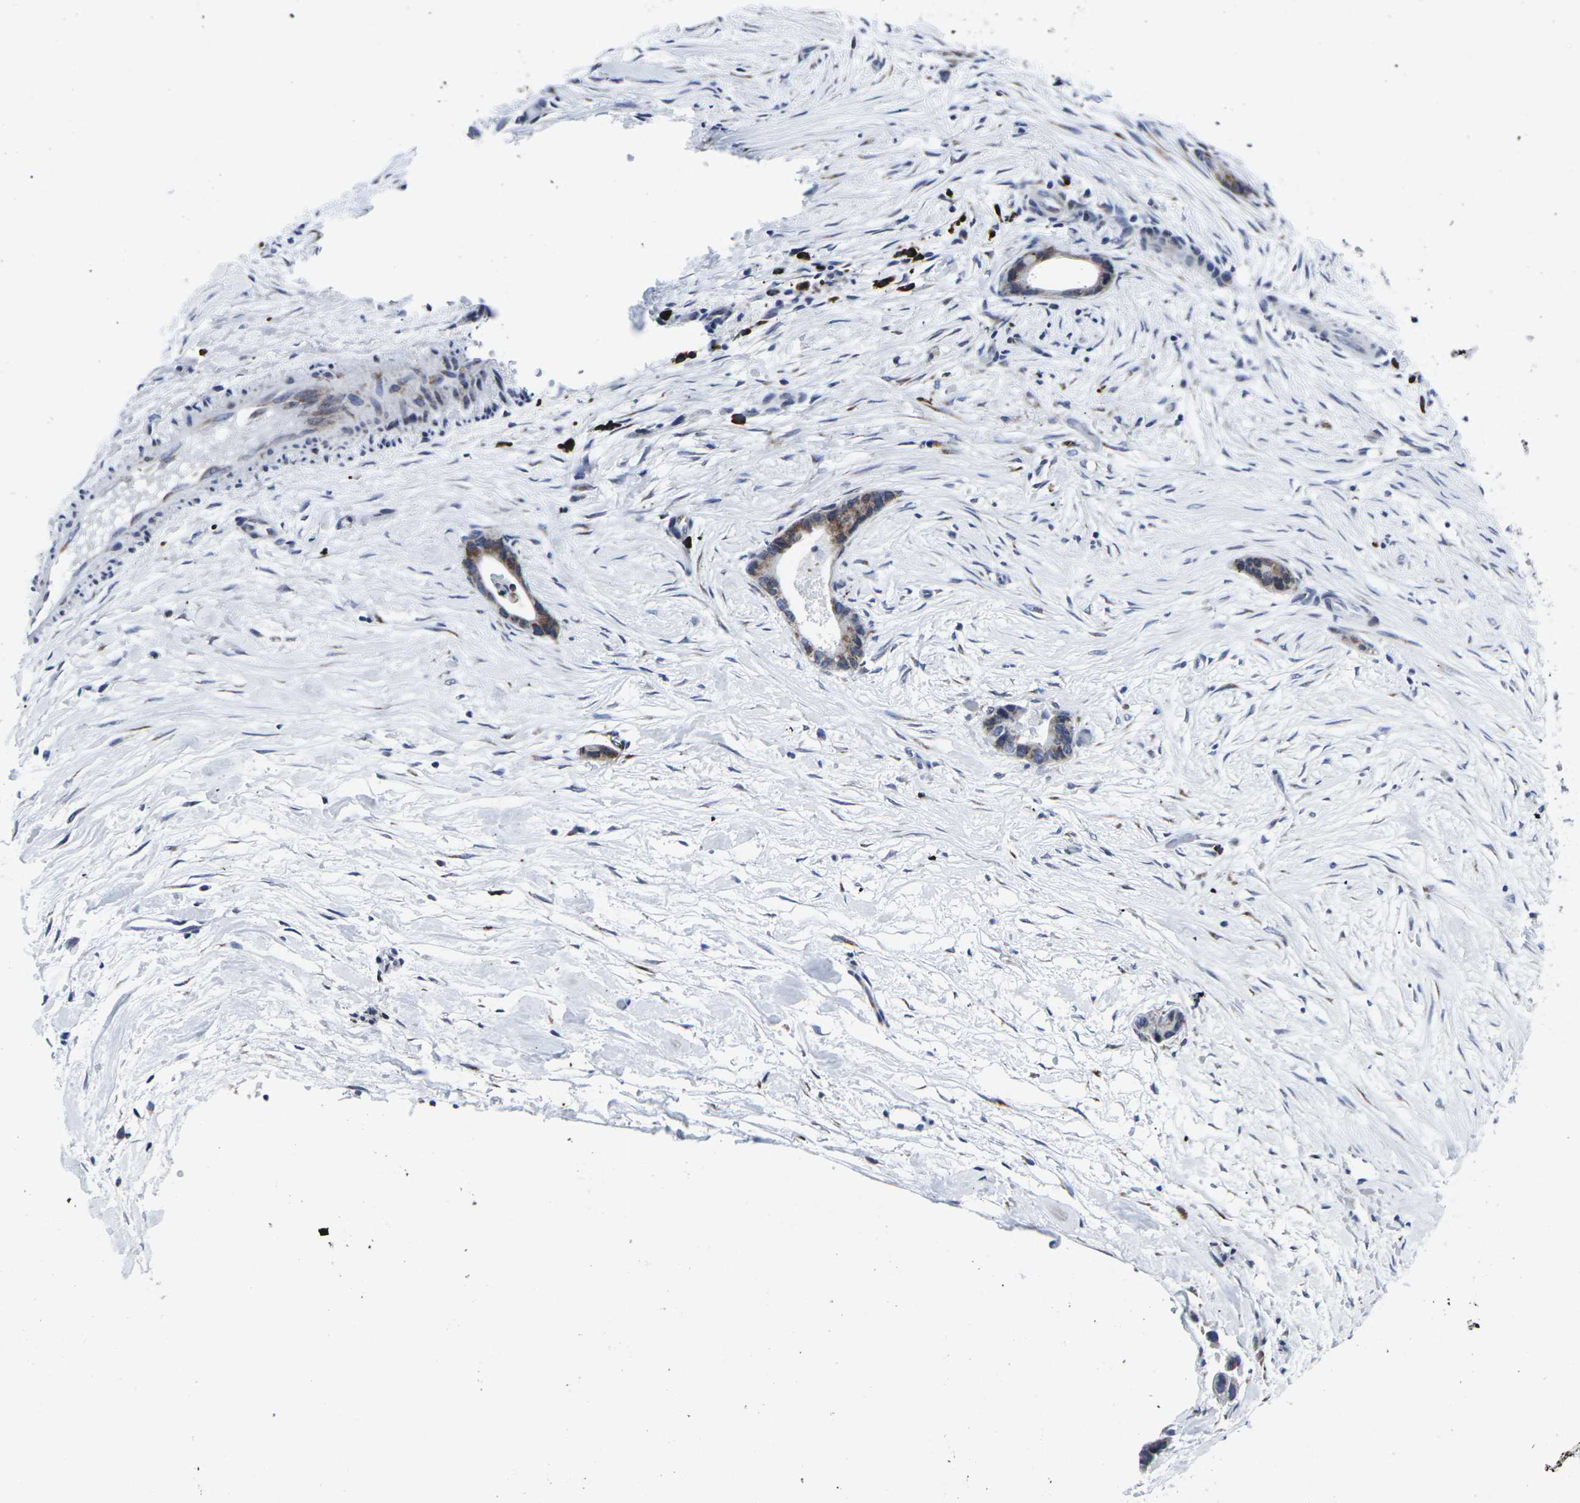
{"staining": {"intensity": "moderate", "quantity": ">75%", "location": "cytoplasmic/membranous"}, "tissue": "liver cancer", "cell_type": "Tumor cells", "image_type": "cancer", "snomed": [{"axis": "morphology", "description": "Cholangiocarcinoma"}, {"axis": "topography", "description": "Liver"}], "caption": "Cholangiocarcinoma (liver) stained for a protein demonstrates moderate cytoplasmic/membranous positivity in tumor cells. (IHC, brightfield microscopy, high magnification).", "gene": "RPN1", "patient": {"sex": "female", "age": 55}}